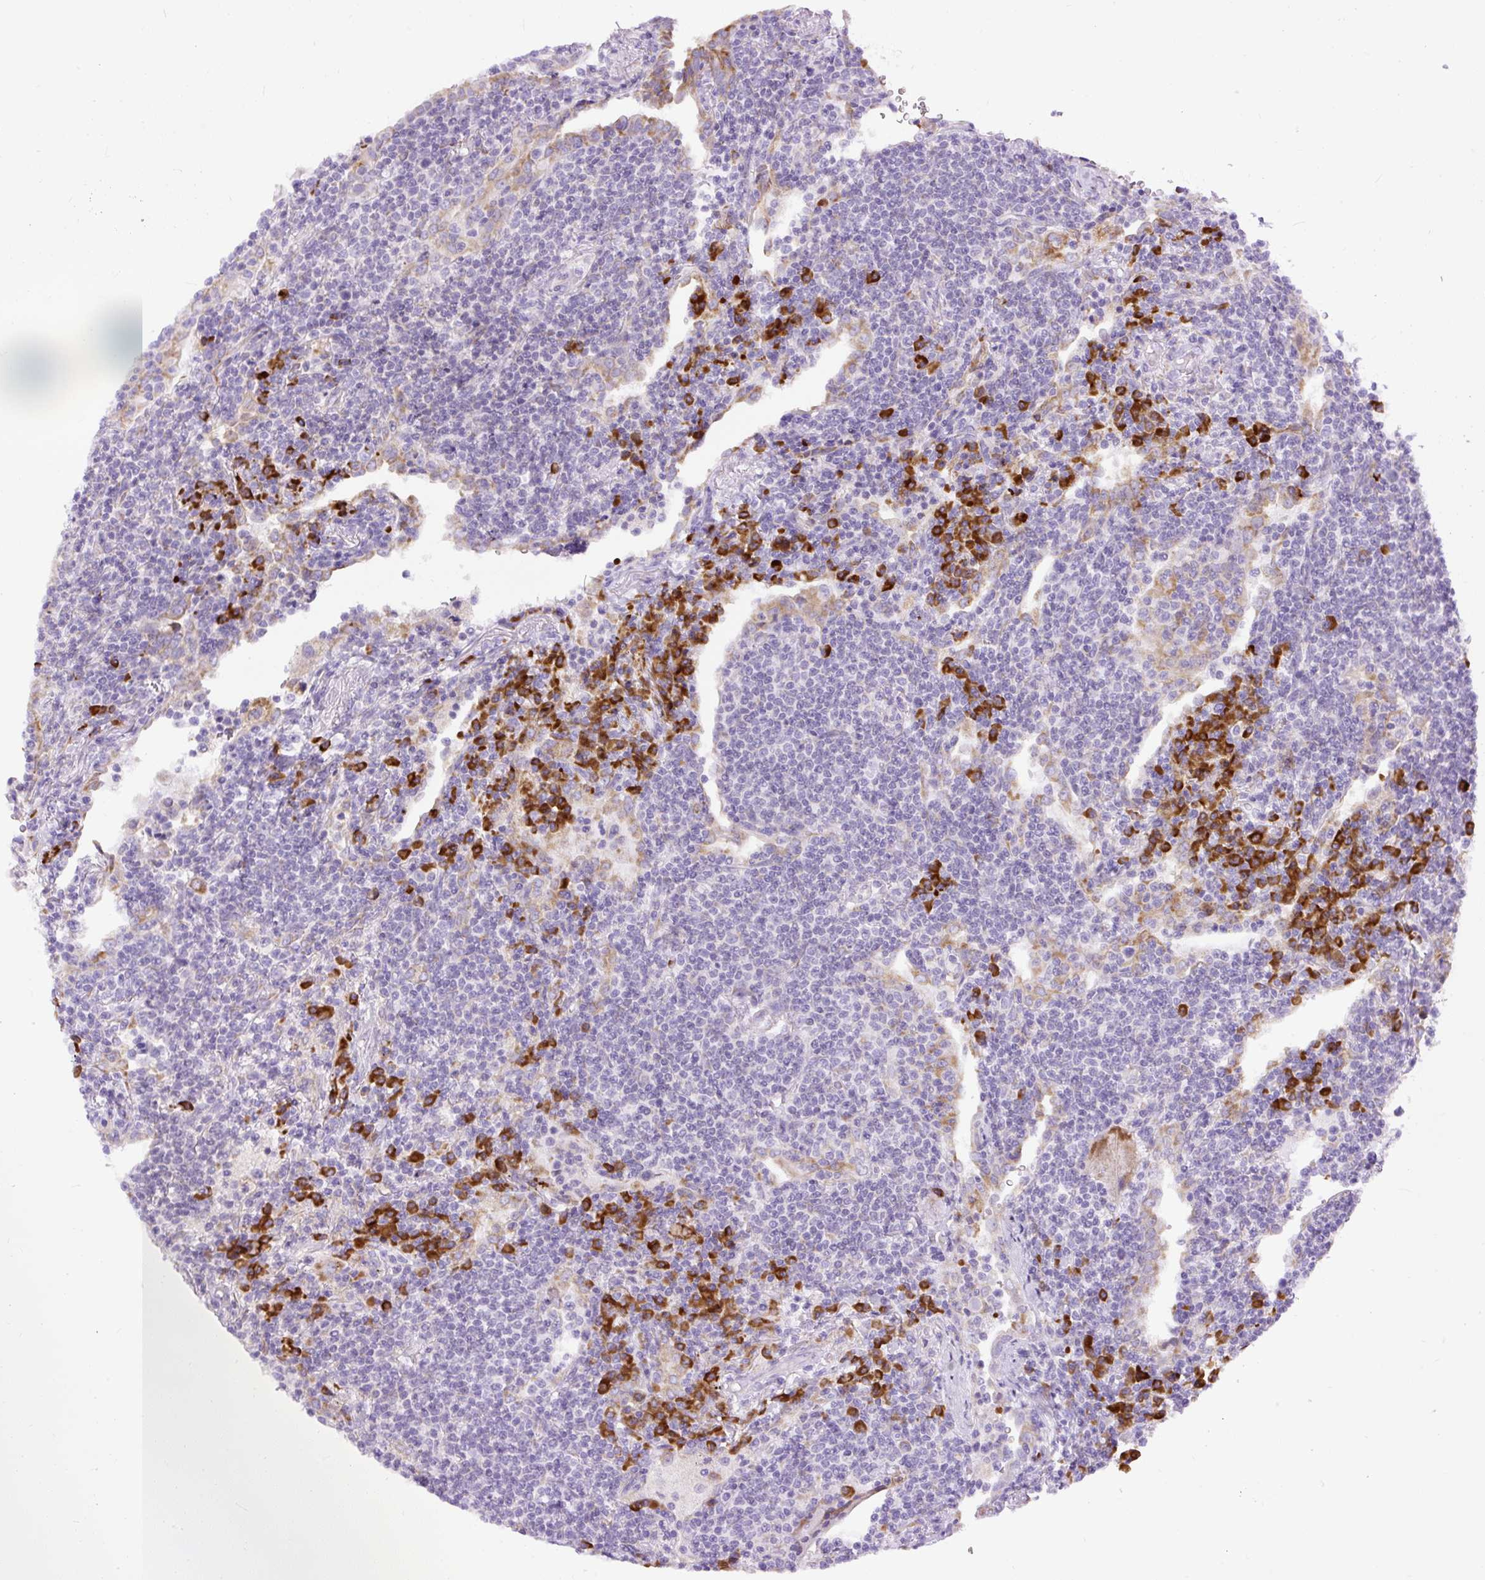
{"staining": {"intensity": "negative", "quantity": "none", "location": "none"}, "tissue": "lymphoma", "cell_type": "Tumor cells", "image_type": "cancer", "snomed": [{"axis": "morphology", "description": "Malignant lymphoma, non-Hodgkin's type, Low grade"}, {"axis": "topography", "description": "Lung"}], "caption": "A histopathology image of human low-grade malignant lymphoma, non-Hodgkin's type is negative for staining in tumor cells. The staining is performed using DAB brown chromogen with nuclei counter-stained in using hematoxylin.", "gene": "DDOST", "patient": {"sex": "female", "age": 71}}